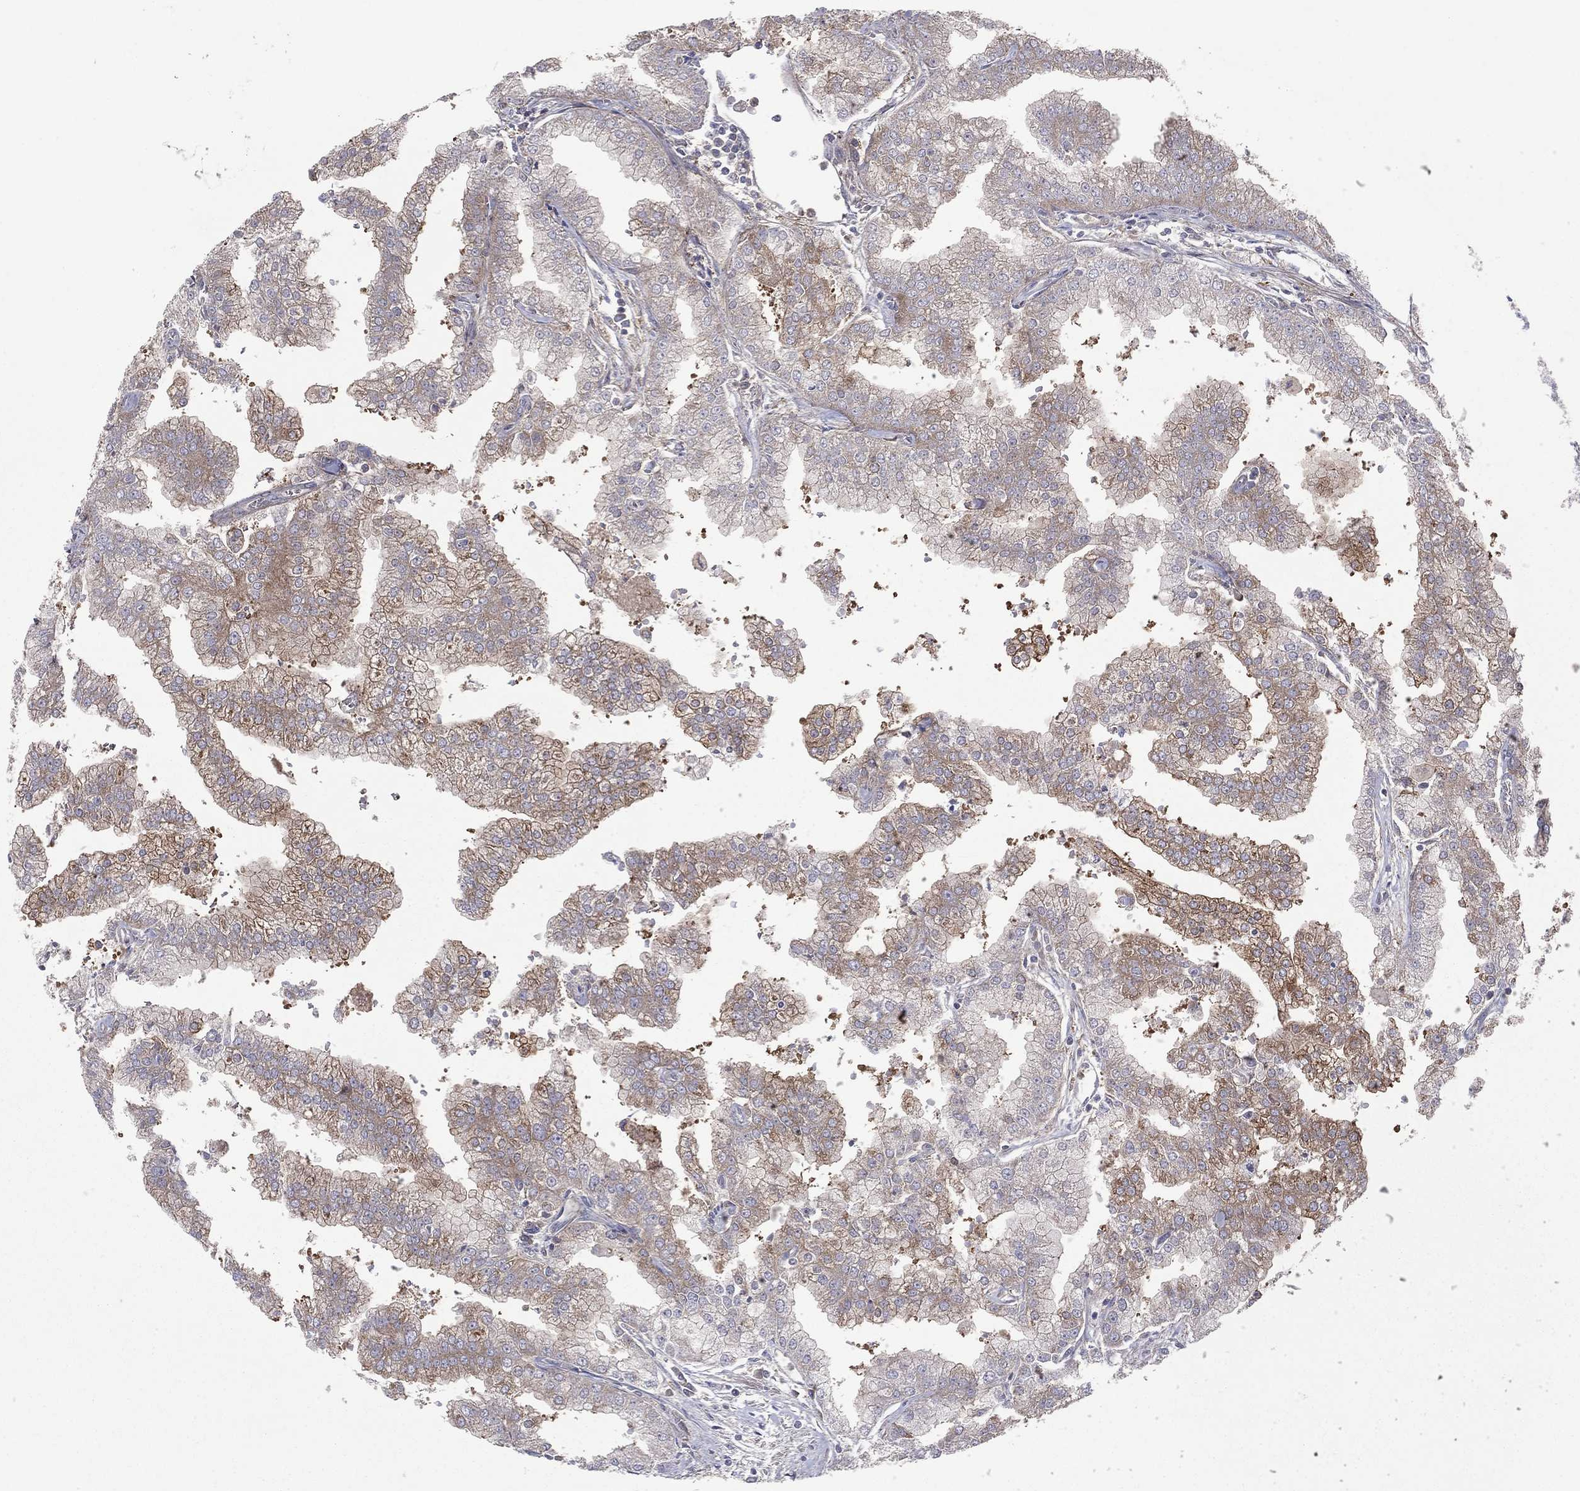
{"staining": {"intensity": "weak", "quantity": "25%-75%", "location": "cytoplasmic/membranous"}, "tissue": "prostate cancer", "cell_type": "Tumor cells", "image_type": "cancer", "snomed": [{"axis": "morphology", "description": "Adenocarcinoma, NOS"}, {"axis": "topography", "description": "Prostate"}], "caption": "The photomicrograph demonstrates immunohistochemical staining of prostate cancer. There is weak cytoplasmic/membranous staining is appreciated in approximately 25%-75% of tumor cells.", "gene": "RNF123", "patient": {"sex": "male", "age": 70}}